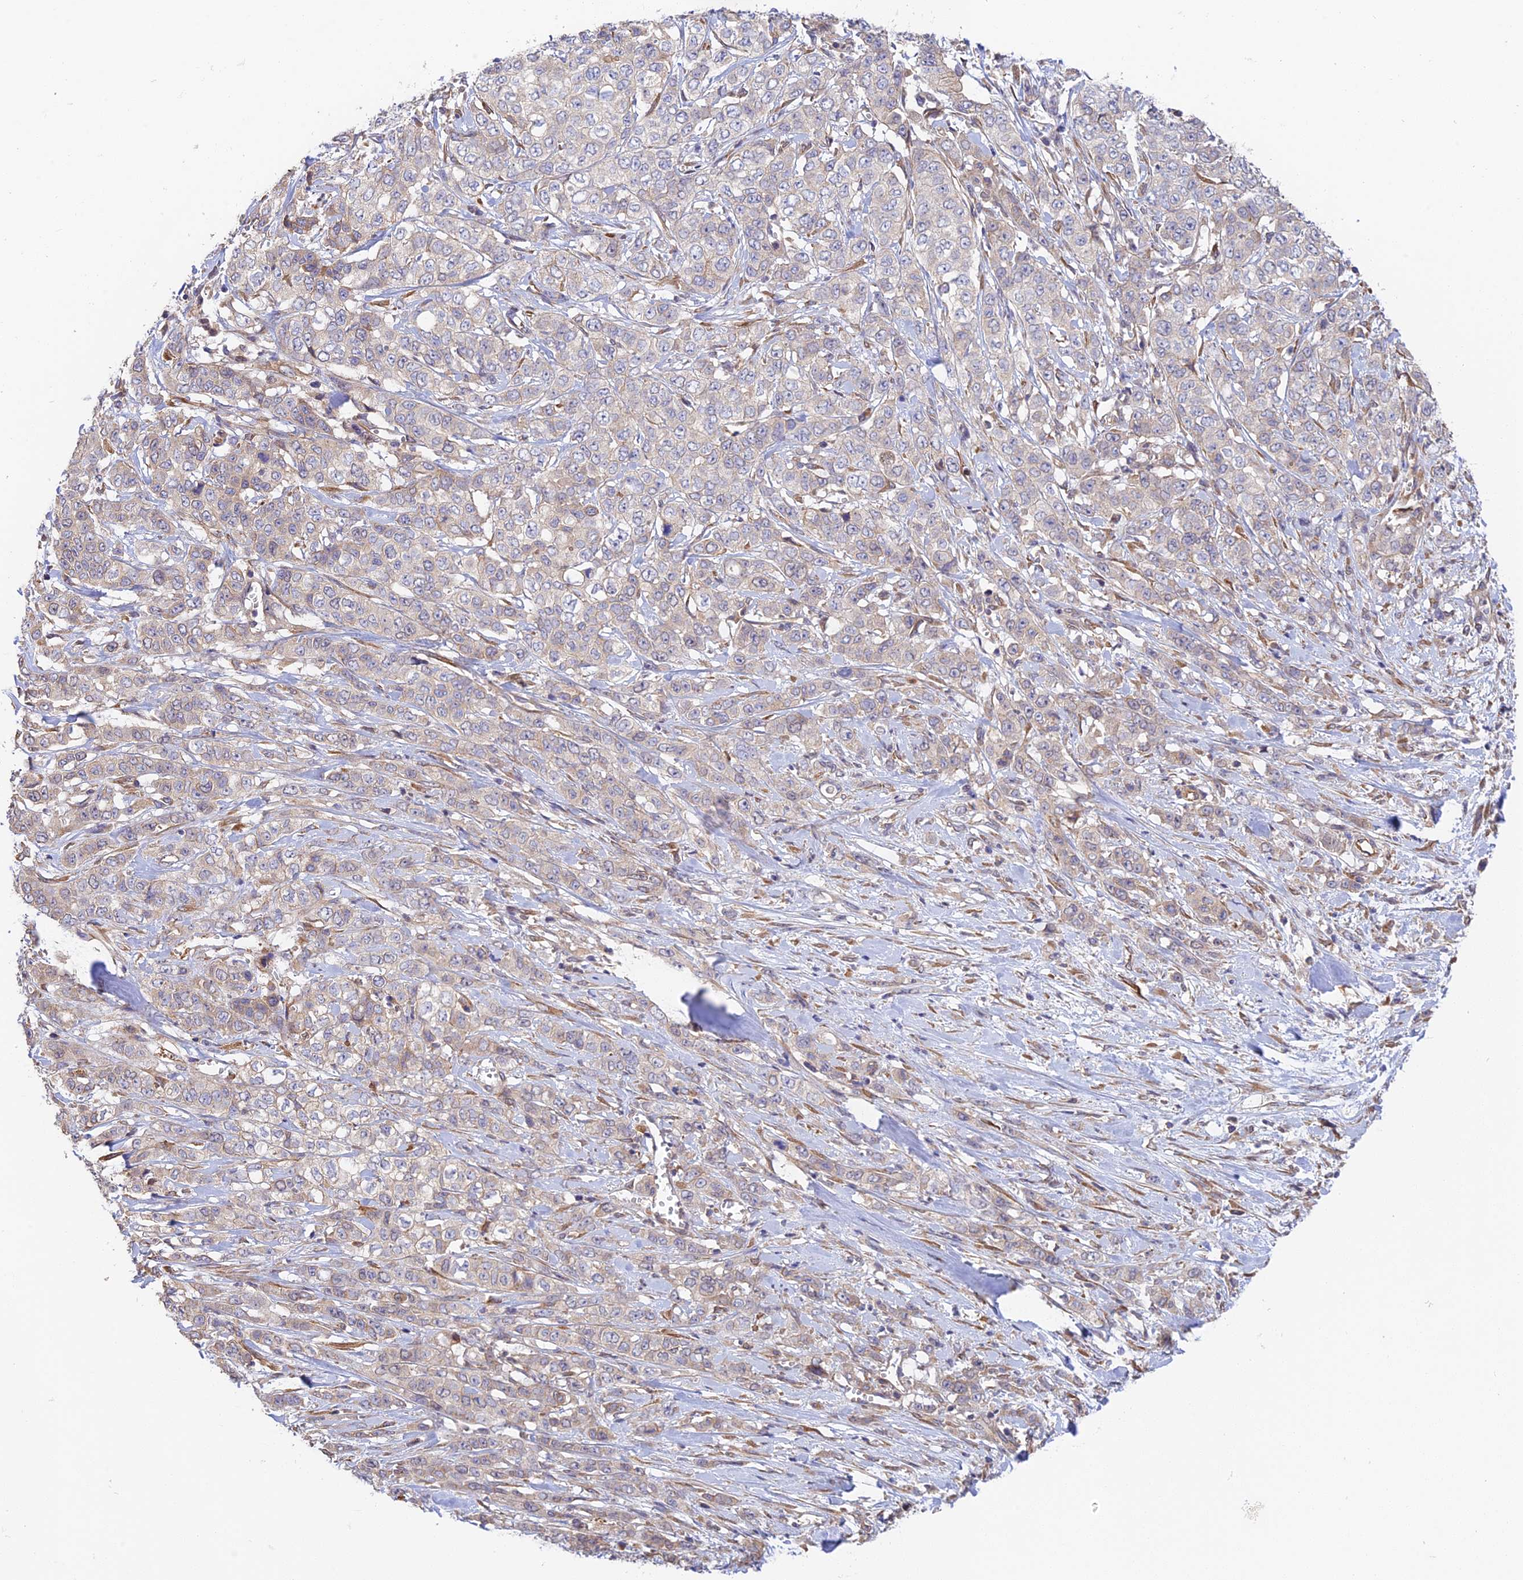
{"staining": {"intensity": "negative", "quantity": "none", "location": "none"}, "tissue": "stomach cancer", "cell_type": "Tumor cells", "image_type": "cancer", "snomed": [{"axis": "morphology", "description": "Adenocarcinoma, NOS"}, {"axis": "topography", "description": "Stomach, upper"}], "caption": "Human stomach cancer (adenocarcinoma) stained for a protein using immunohistochemistry demonstrates no staining in tumor cells.", "gene": "MYO9A", "patient": {"sex": "male", "age": 62}}